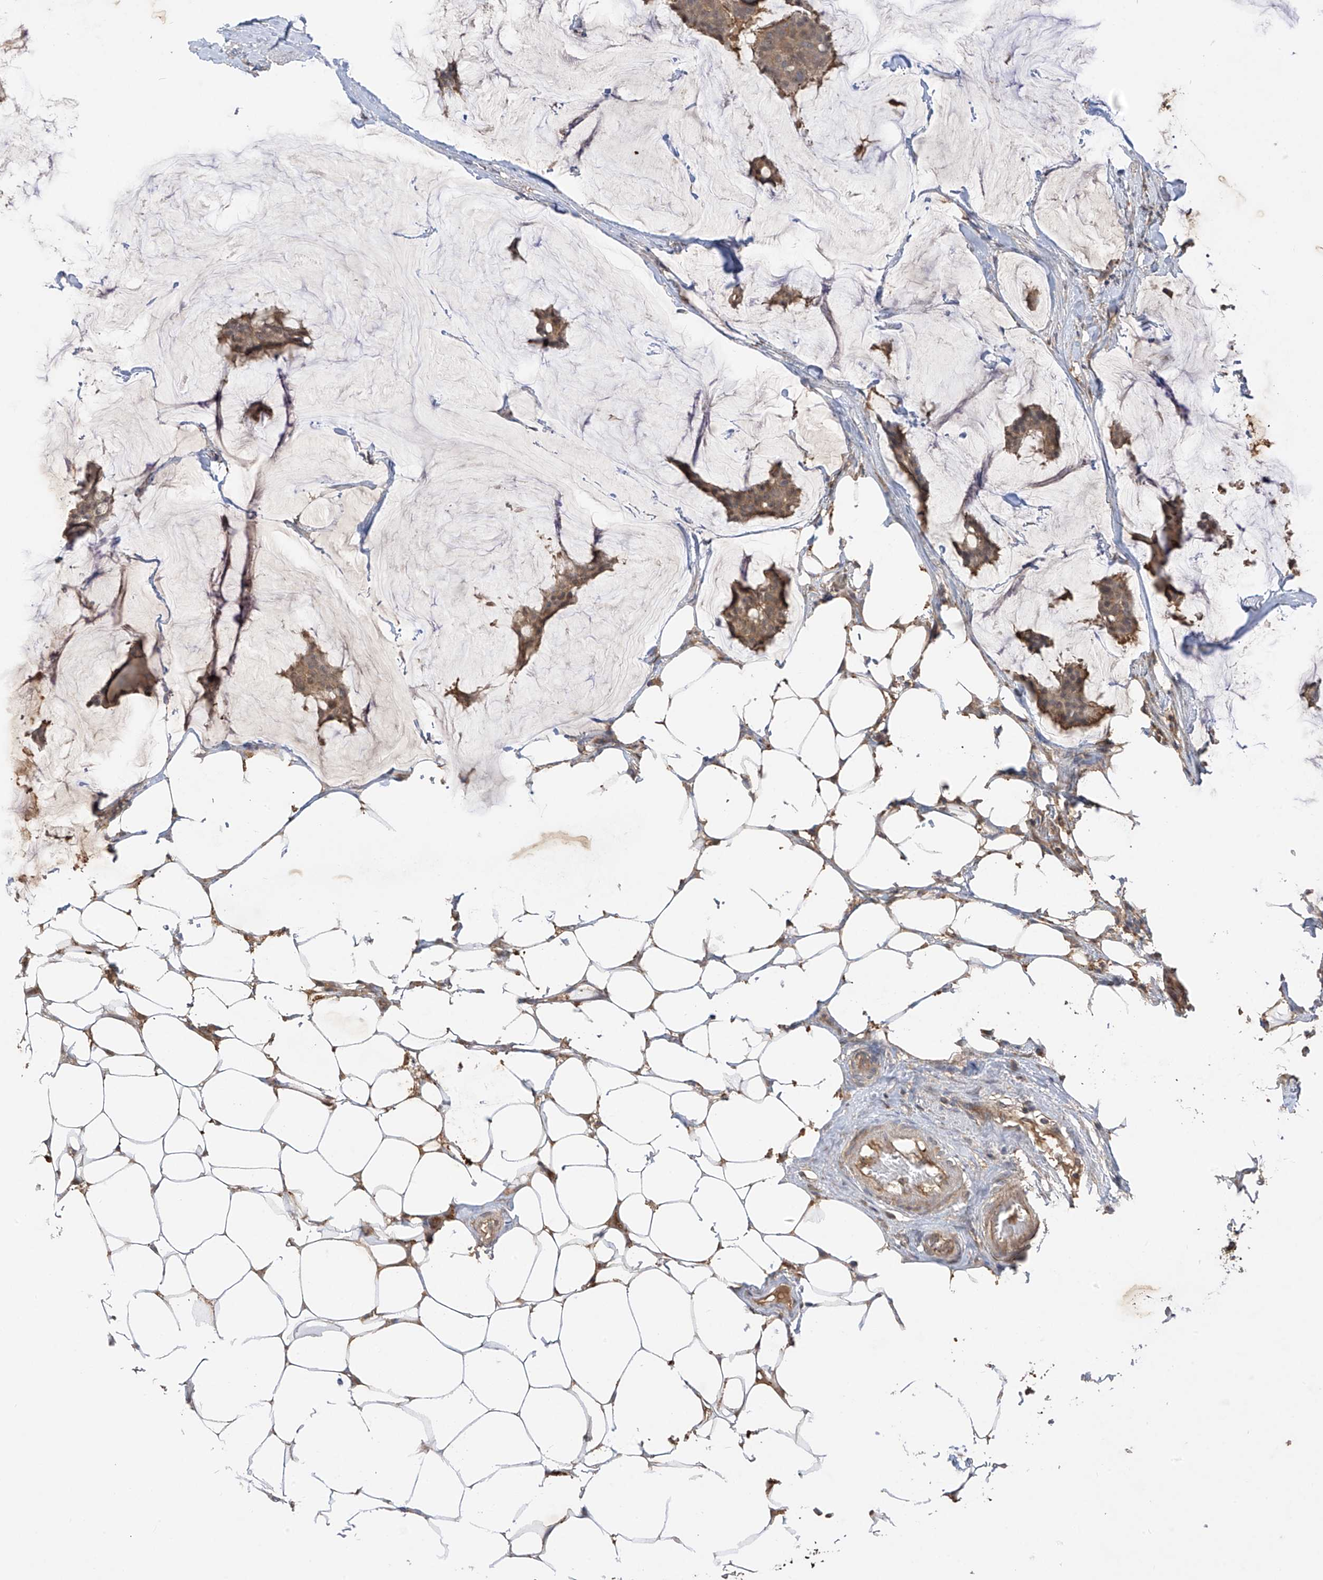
{"staining": {"intensity": "moderate", "quantity": ">75%", "location": "cytoplasmic/membranous"}, "tissue": "breast cancer", "cell_type": "Tumor cells", "image_type": "cancer", "snomed": [{"axis": "morphology", "description": "Duct carcinoma"}, {"axis": "topography", "description": "Breast"}], "caption": "This histopathology image demonstrates immunohistochemistry staining of human infiltrating ductal carcinoma (breast), with medium moderate cytoplasmic/membranous positivity in approximately >75% of tumor cells.", "gene": "CACNA2D4", "patient": {"sex": "female", "age": 93}}